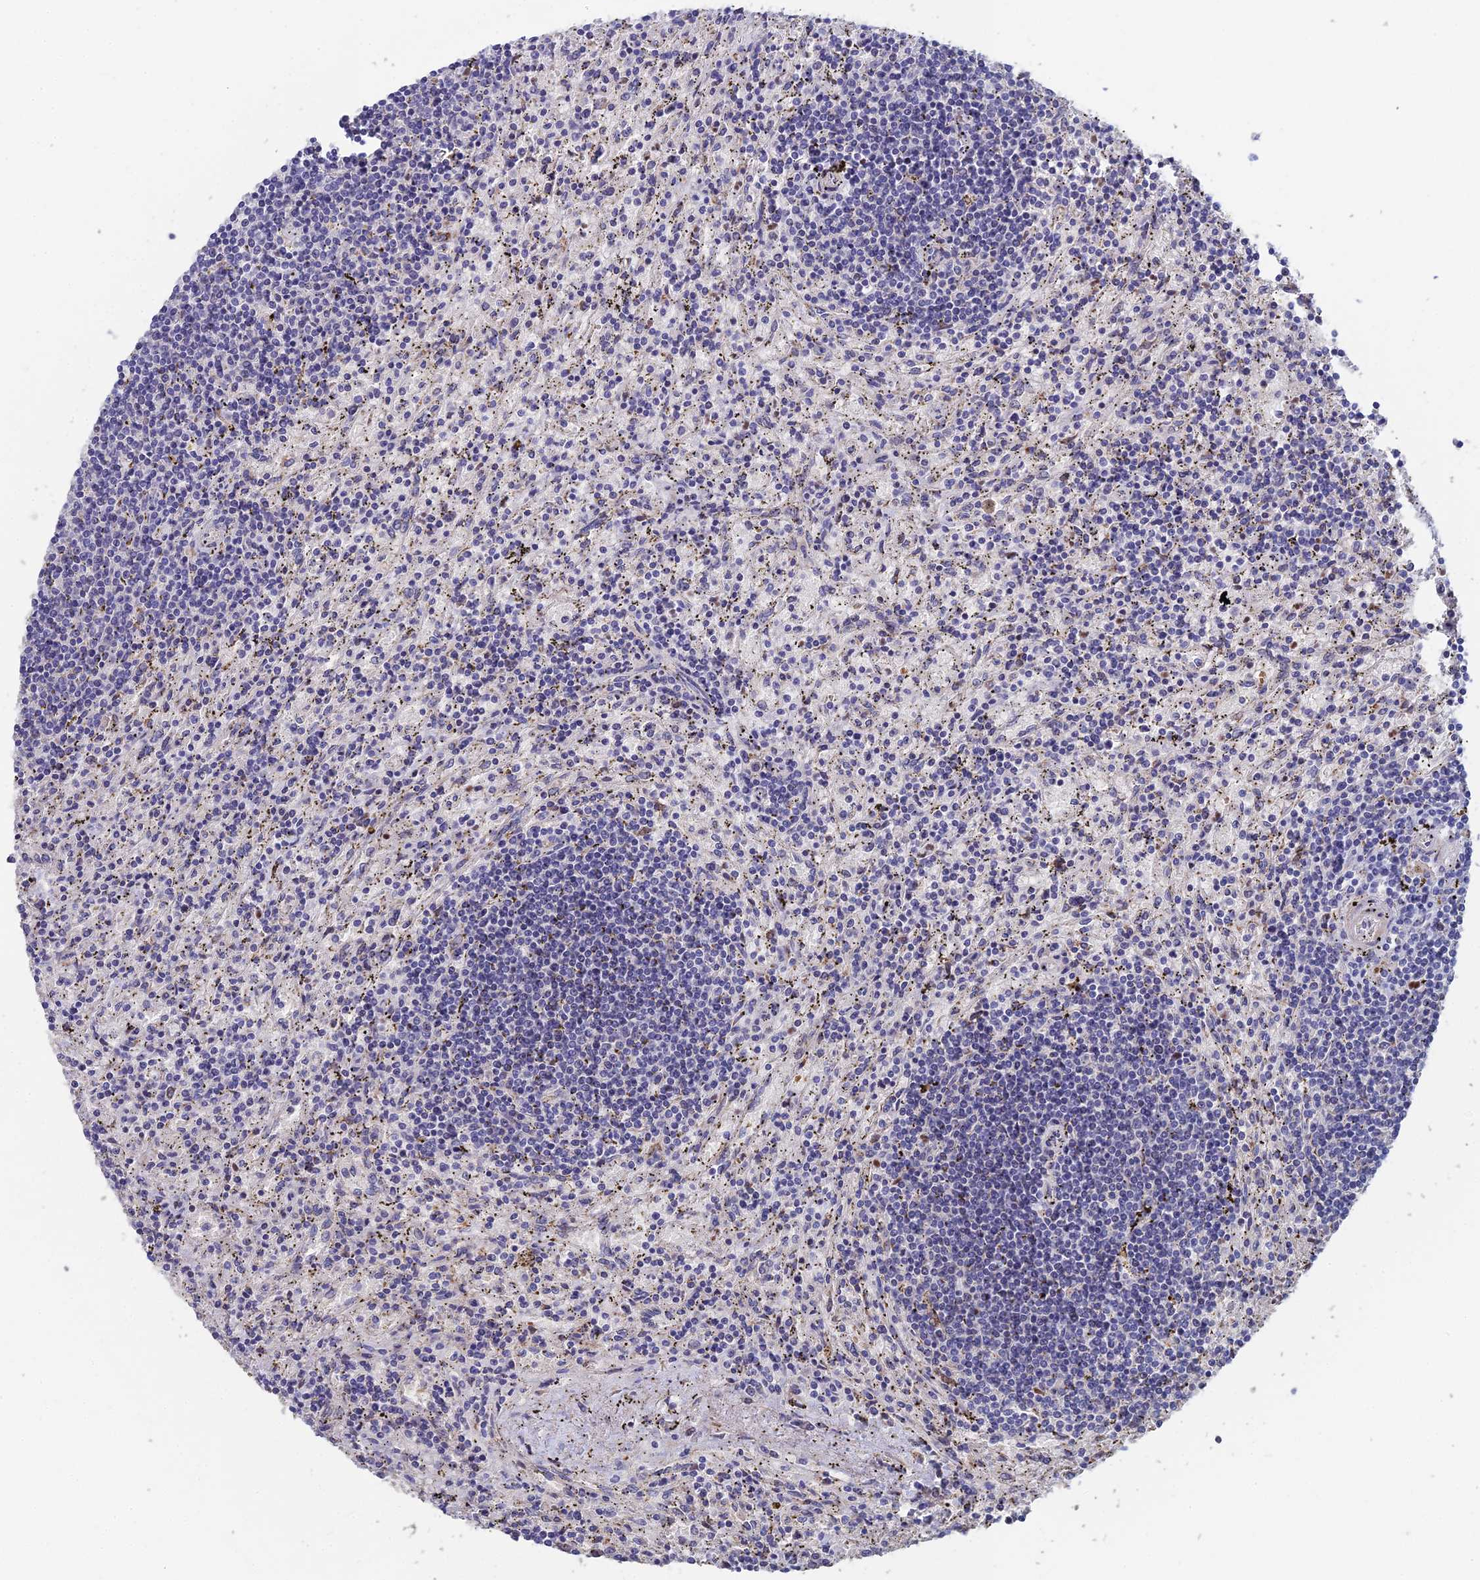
{"staining": {"intensity": "negative", "quantity": "none", "location": "none"}, "tissue": "lymphoma", "cell_type": "Tumor cells", "image_type": "cancer", "snomed": [{"axis": "morphology", "description": "Malignant lymphoma, non-Hodgkin's type, Low grade"}, {"axis": "topography", "description": "Spleen"}], "caption": "This micrograph is of low-grade malignant lymphoma, non-Hodgkin's type stained with immunohistochemistry (IHC) to label a protein in brown with the nuclei are counter-stained blue. There is no expression in tumor cells. The staining is performed using DAB (3,3'-diaminobenzidine) brown chromogen with nuclei counter-stained in using hematoxylin.", "gene": "GIPC1", "patient": {"sex": "male", "age": 76}}